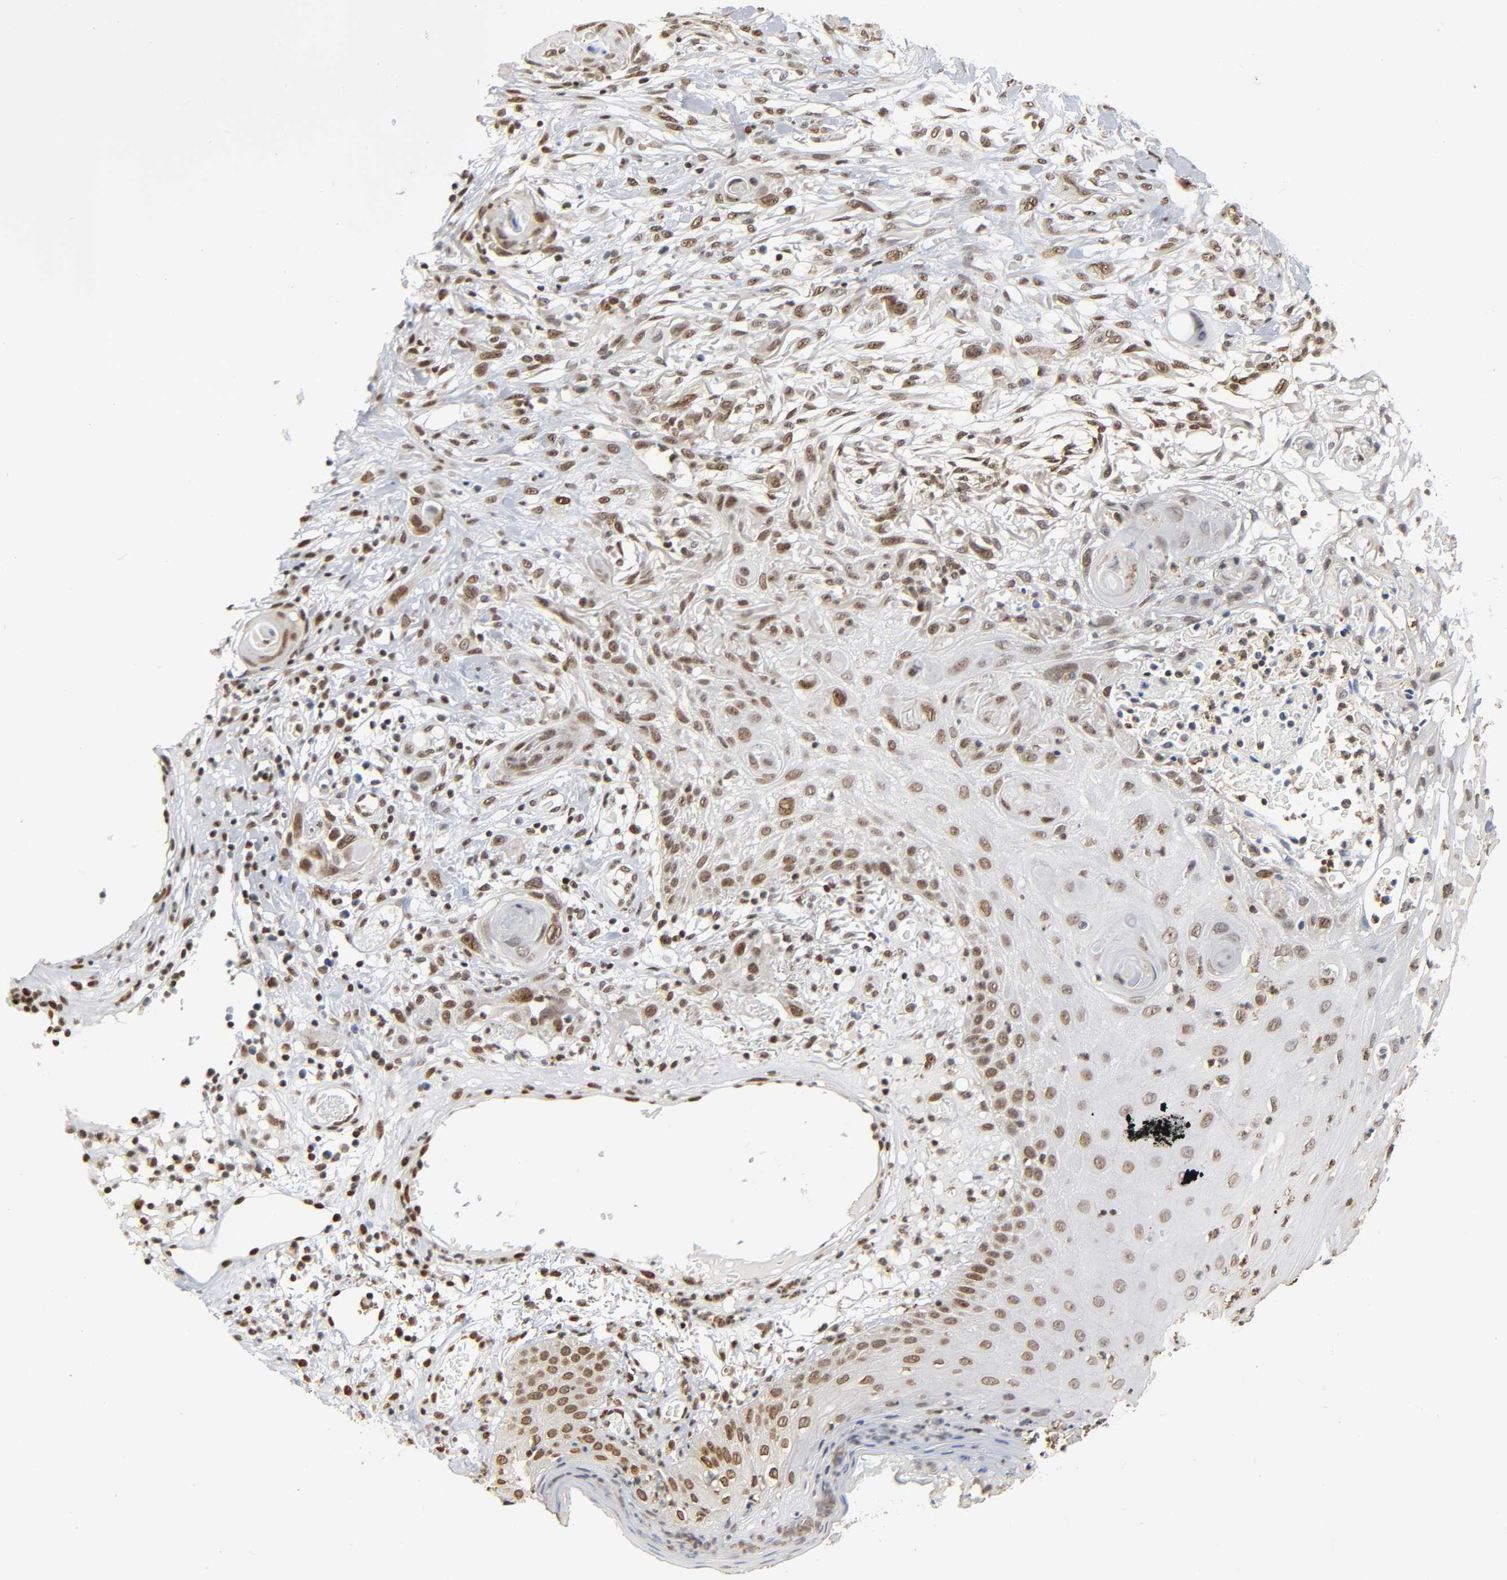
{"staining": {"intensity": "moderate", "quantity": ">75%", "location": "nuclear"}, "tissue": "skin cancer", "cell_type": "Tumor cells", "image_type": "cancer", "snomed": [{"axis": "morphology", "description": "Normal tissue, NOS"}, {"axis": "morphology", "description": "Squamous cell carcinoma, NOS"}, {"axis": "topography", "description": "Skin"}], "caption": "The photomicrograph exhibits staining of skin cancer, revealing moderate nuclear protein staining (brown color) within tumor cells. The protein of interest is shown in brown color, while the nuclei are stained blue.", "gene": "SUMO1", "patient": {"sex": "female", "age": 59}}